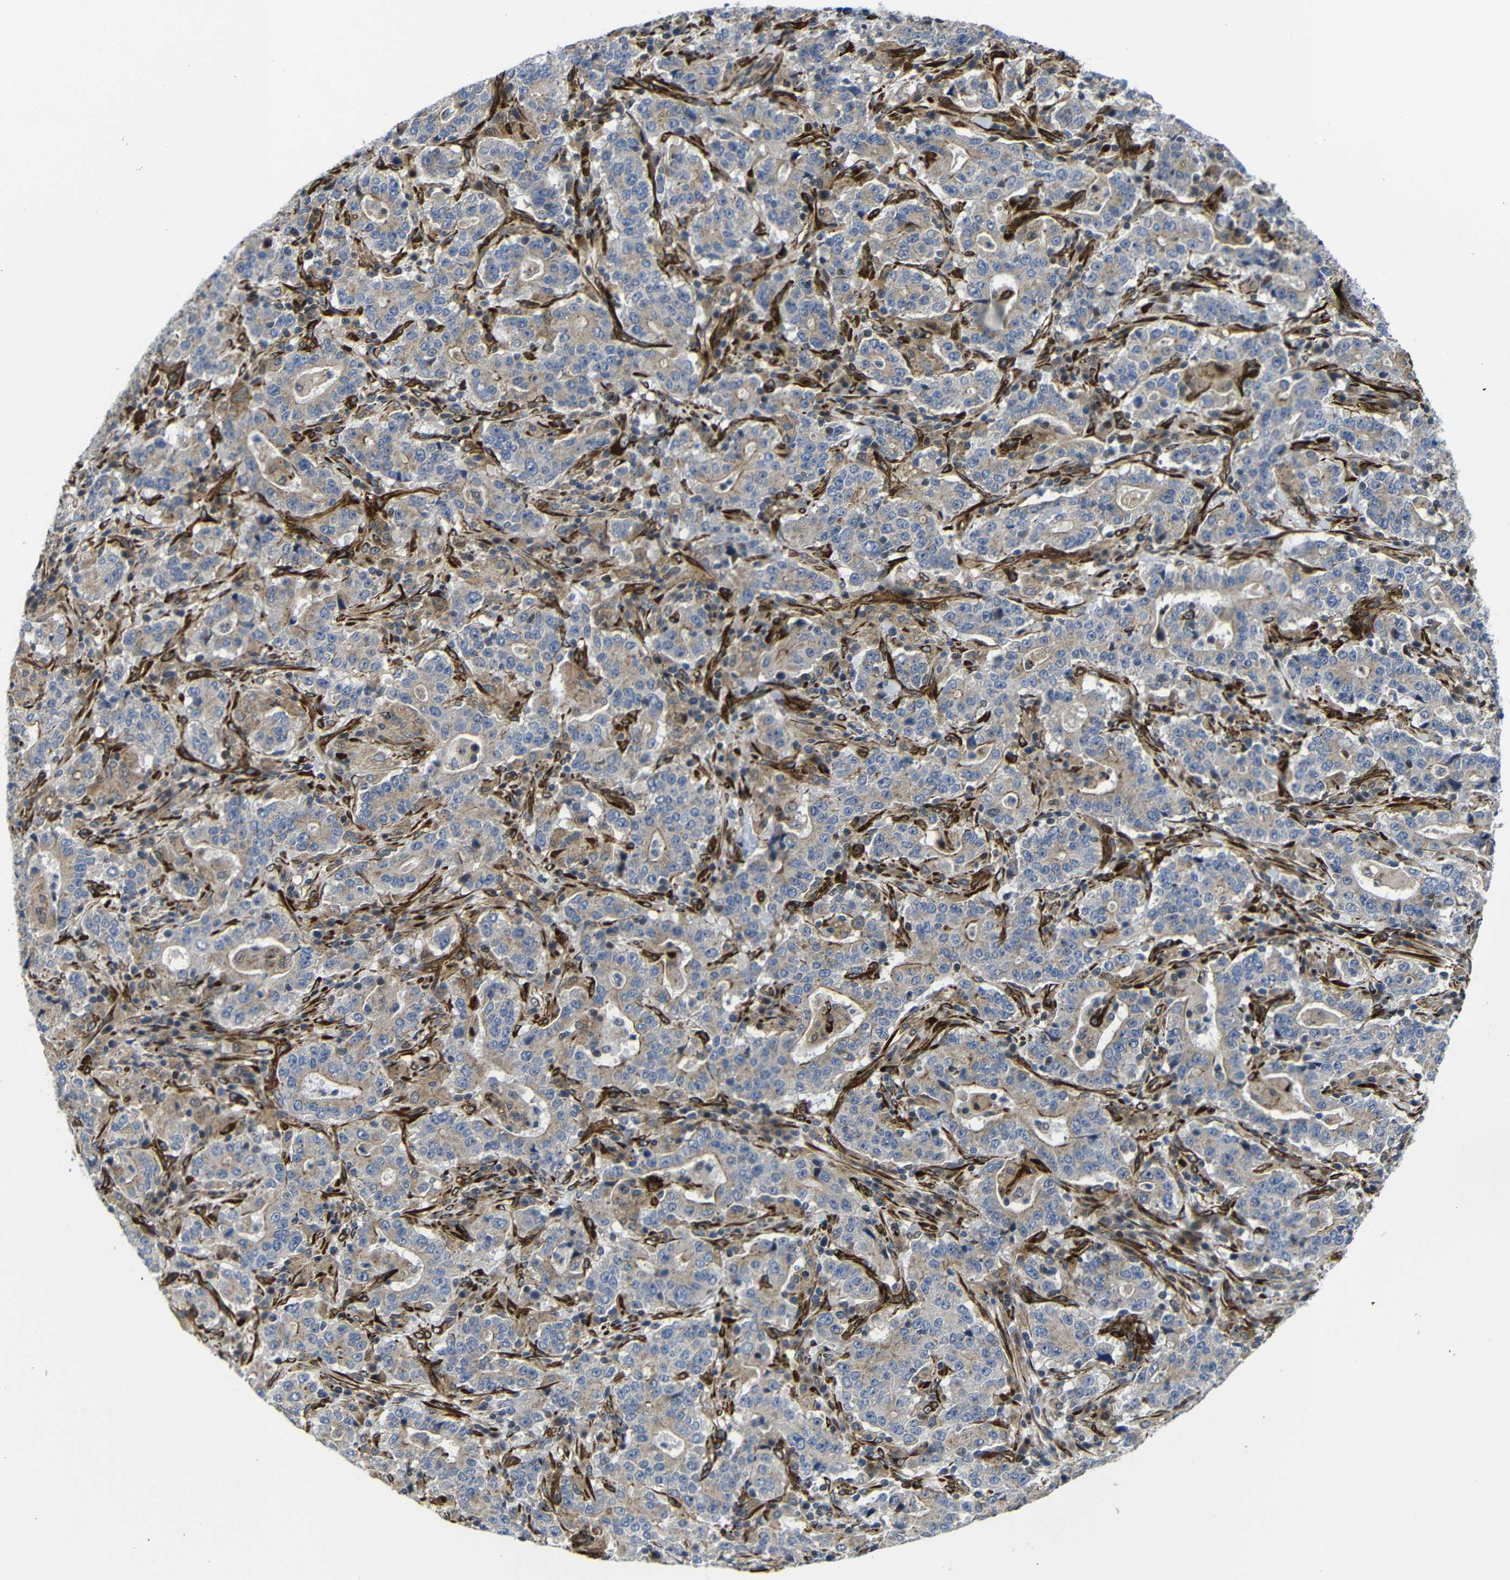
{"staining": {"intensity": "moderate", "quantity": ">75%", "location": "cytoplasmic/membranous"}, "tissue": "stomach cancer", "cell_type": "Tumor cells", "image_type": "cancer", "snomed": [{"axis": "morphology", "description": "Normal tissue, NOS"}, {"axis": "morphology", "description": "Adenocarcinoma, NOS"}, {"axis": "topography", "description": "Stomach, upper"}, {"axis": "topography", "description": "Stomach"}], "caption": "Stomach cancer tissue demonstrates moderate cytoplasmic/membranous expression in about >75% of tumor cells The protein is shown in brown color, while the nuclei are stained blue.", "gene": "PARP14", "patient": {"sex": "male", "age": 59}}